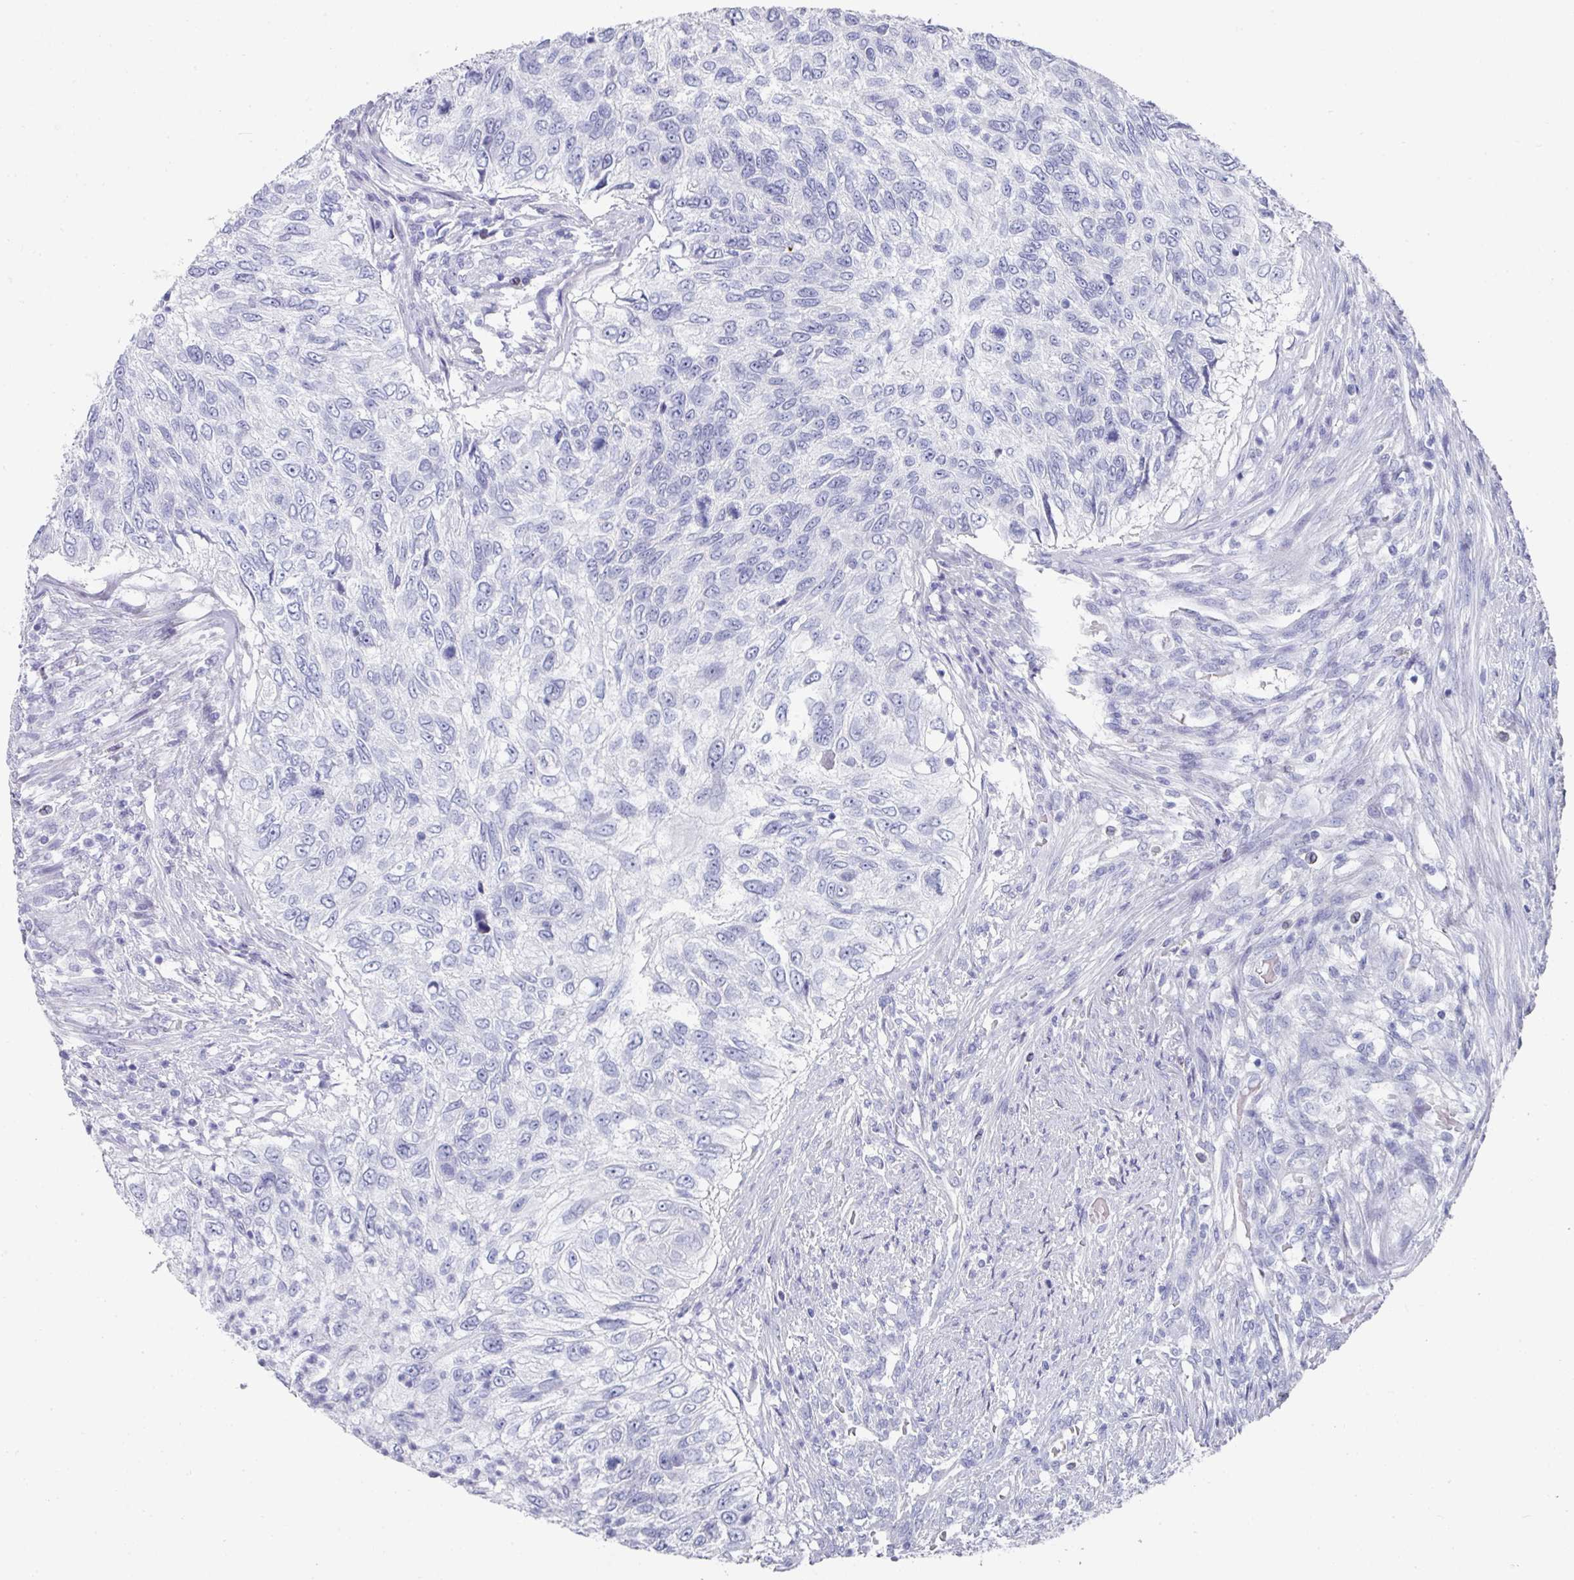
{"staining": {"intensity": "negative", "quantity": "none", "location": "none"}, "tissue": "urothelial cancer", "cell_type": "Tumor cells", "image_type": "cancer", "snomed": [{"axis": "morphology", "description": "Urothelial carcinoma, High grade"}, {"axis": "topography", "description": "Urinary bladder"}], "caption": "Urothelial carcinoma (high-grade) stained for a protein using immunohistochemistry demonstrates no expression tumor cells.", "gene": "SETBP1", "patient": {"sex": "female", "age": 60}}